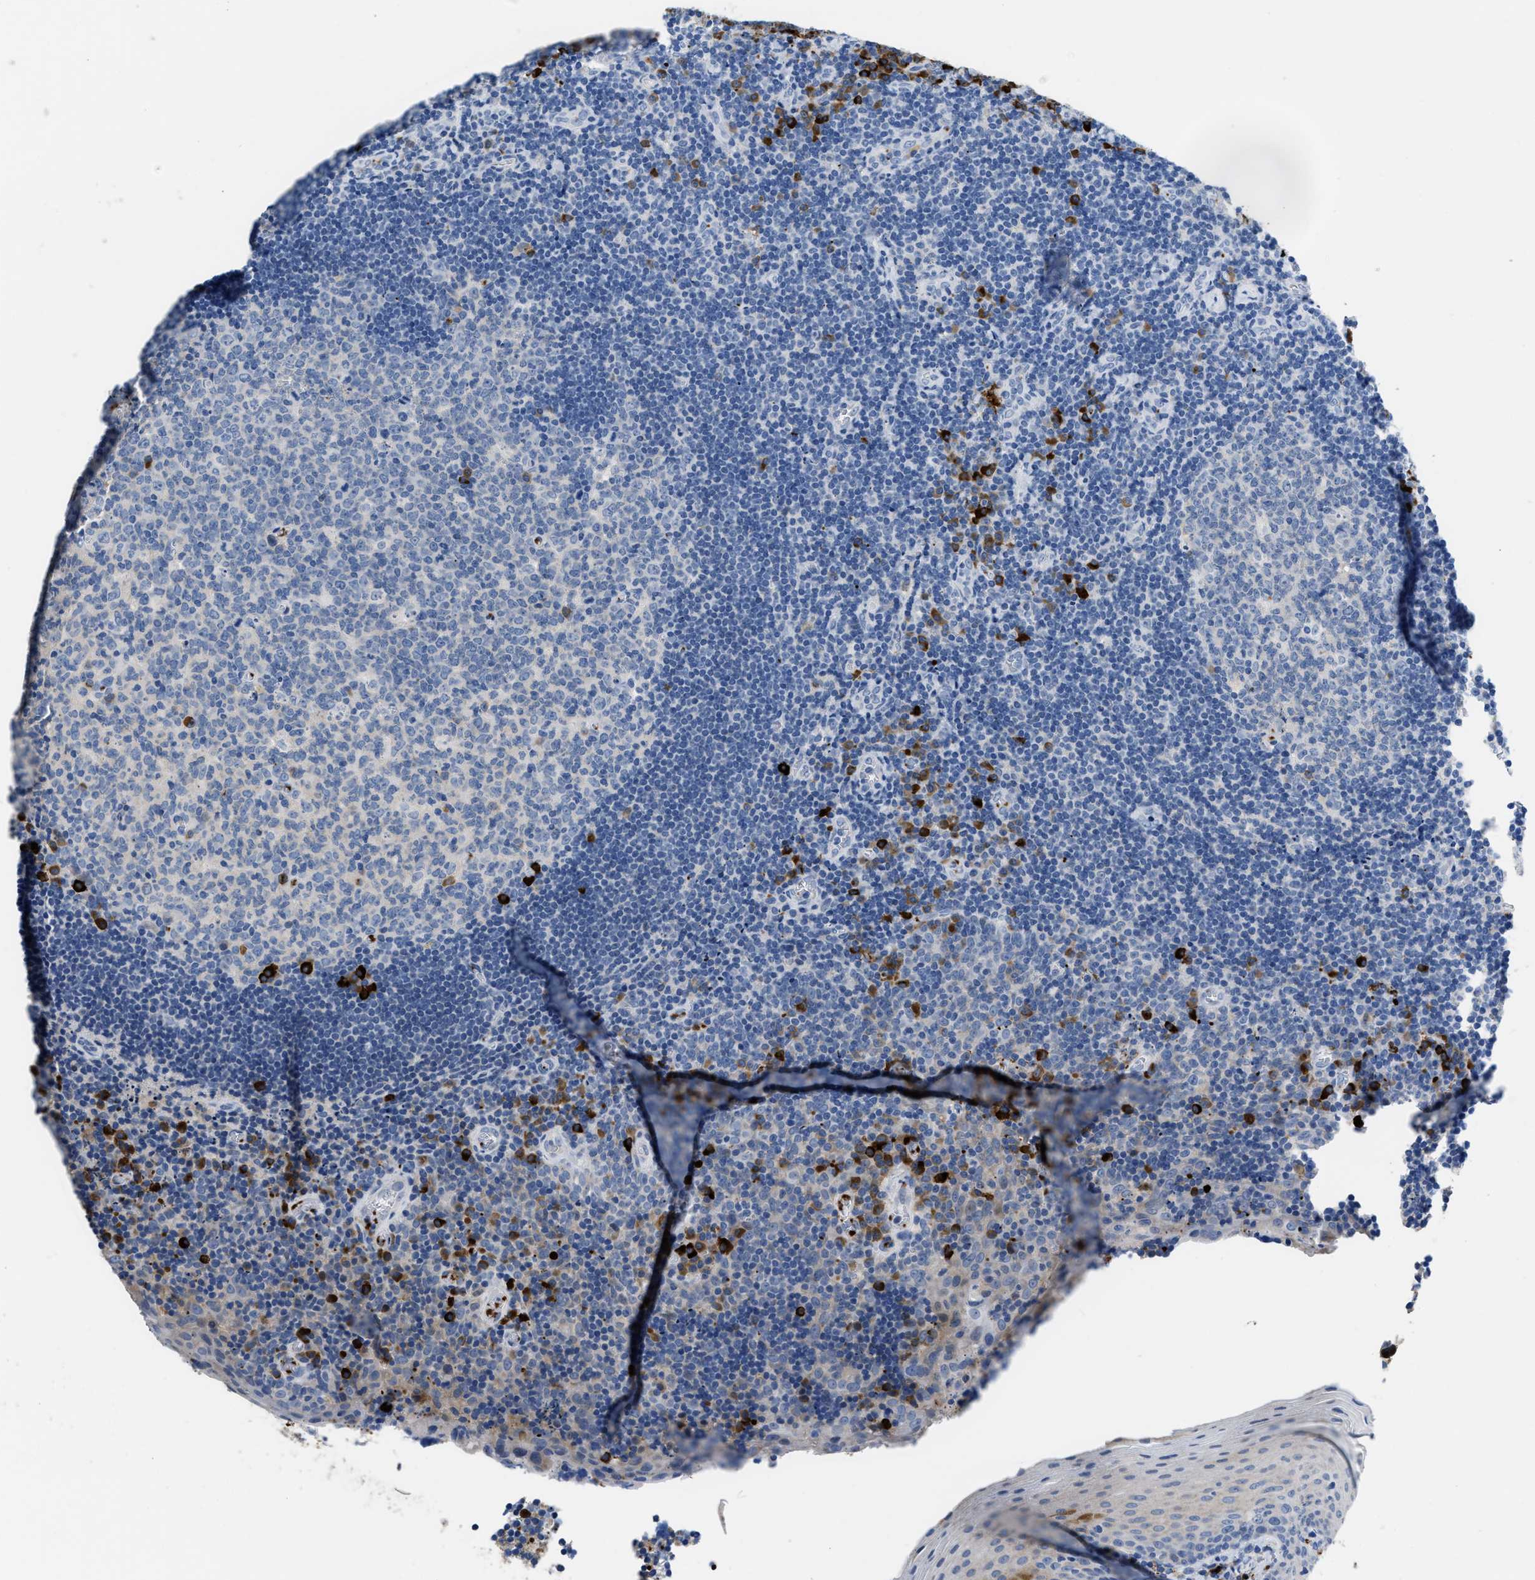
{"staining": {"intensity": "moderate", "quantity": "25%-75%", "location": "cytoplasmic/membranous"}, "tissue": "tonsil", "cell_type": "Germinal center cells", "image_type": "normal", "snomed": [{"axis": "morphology", "description": "Normal tissue, NOS"}, {"axis": "morphology", "description": "Inflammation, NOS"}, {"axis": "topography", "description": "Tonsil"}], "caption": "Tonsil stained with DAB immunohistochemistry (IHC) displays medium levels of moderate cytoplasmic/membranous expression in about 25%-75% of germinal center cells.", "gene": "FGF18", "patient": {"sex": "female", "age": 31}}